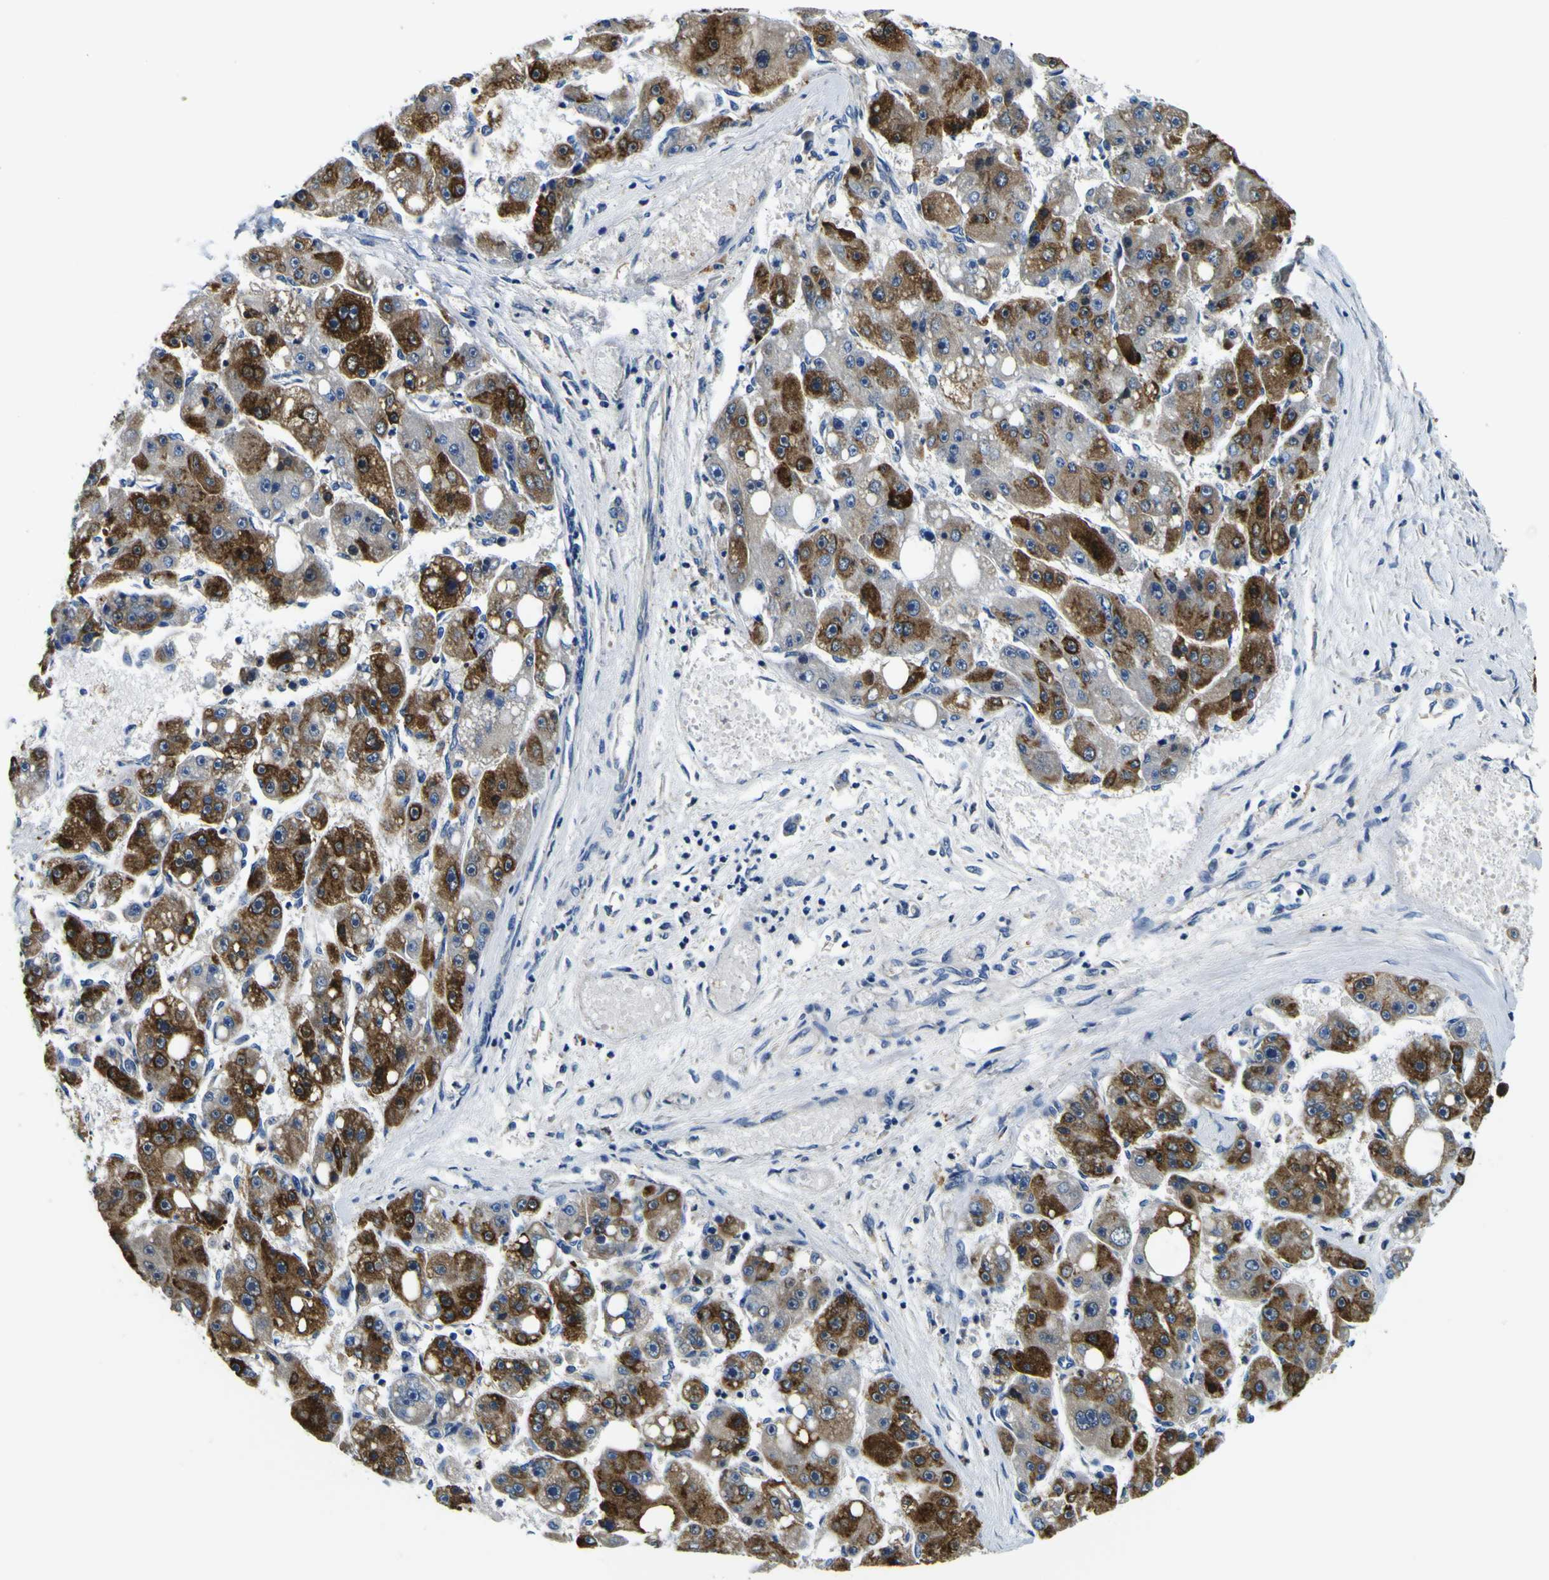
{"staining": {"intensity": "strong", "quantity": "25%-75%", "location": "cytoplasmic/membranous"}, "tissue": "liver cancer", "cell_type": "Tumor cells", "image_type": "cancer", "snomed": [{"axis": "morphology", "description": "Carcinoma, Hepatocellular, NOS"}, {"axis": "topography", "description": "Liver"}], "caption": "Protein expression analysis of human liver cancer reveals strong cytoplasmic/membranous staining in about 25%-75% of tumor cells.", "gene": "CLSTN1", "patient": {"sex": "female", "age": 61}}